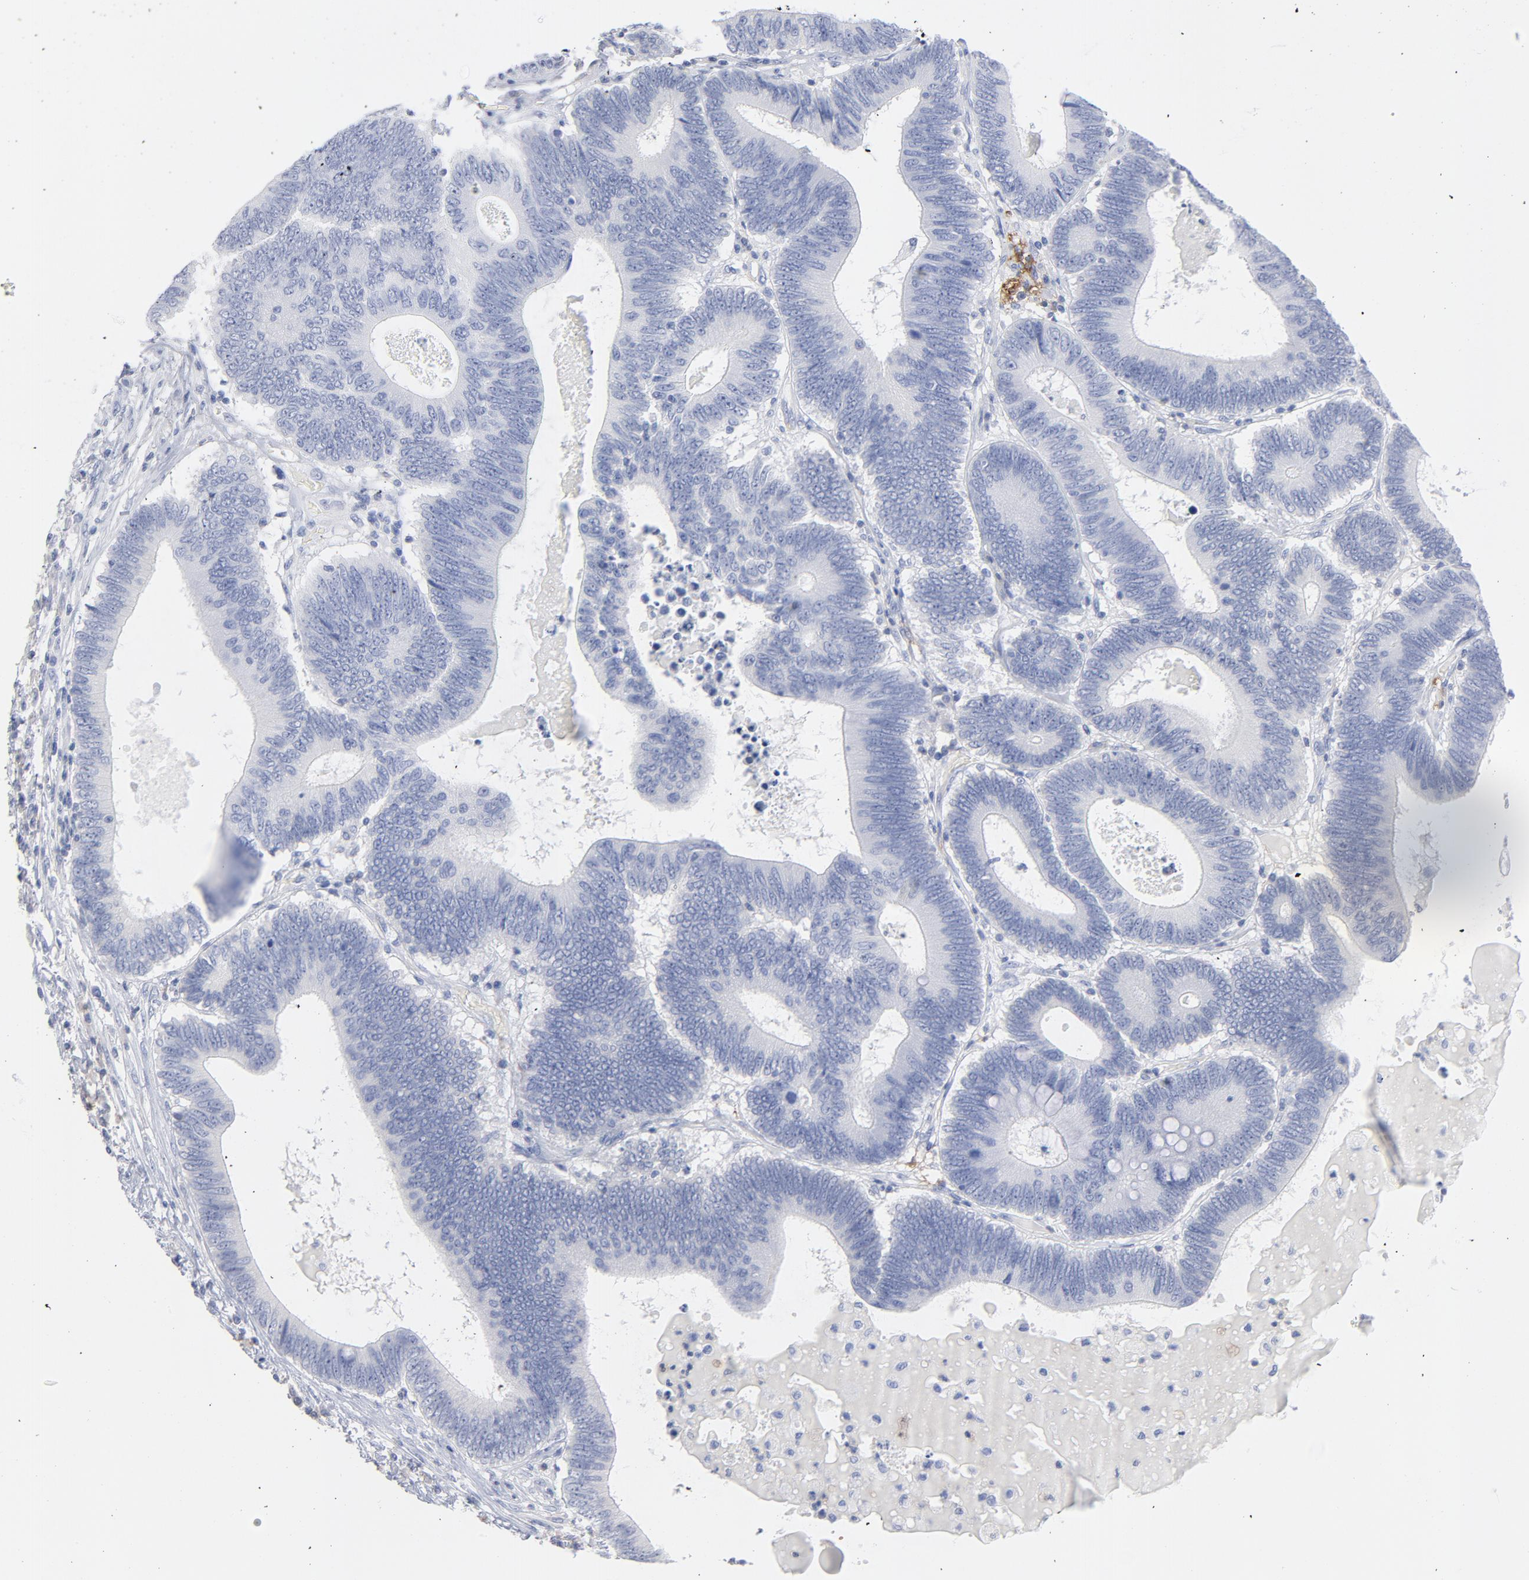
{"staining": {"intensity": "negative", "quantity": "none", "location": "none"}, "tissue": "colorectal cancer", "cell_type": "Tumor cells", "image_type": "cancer", "snomed": [{"axis": "morphology", "description": "Adenocarcinoma, NOS"}, {"axis": "topography", "description": "Colon"}], "caption": "High magnification brightfield microscopy of adenocarcinoma (colorectal) stained with DAB (brown) and counterstained with hematoxylin (blue): tumor cells show no significant positivity.", "gene": "P2RY8", "patient": {"sex": "female", "age": 78}}